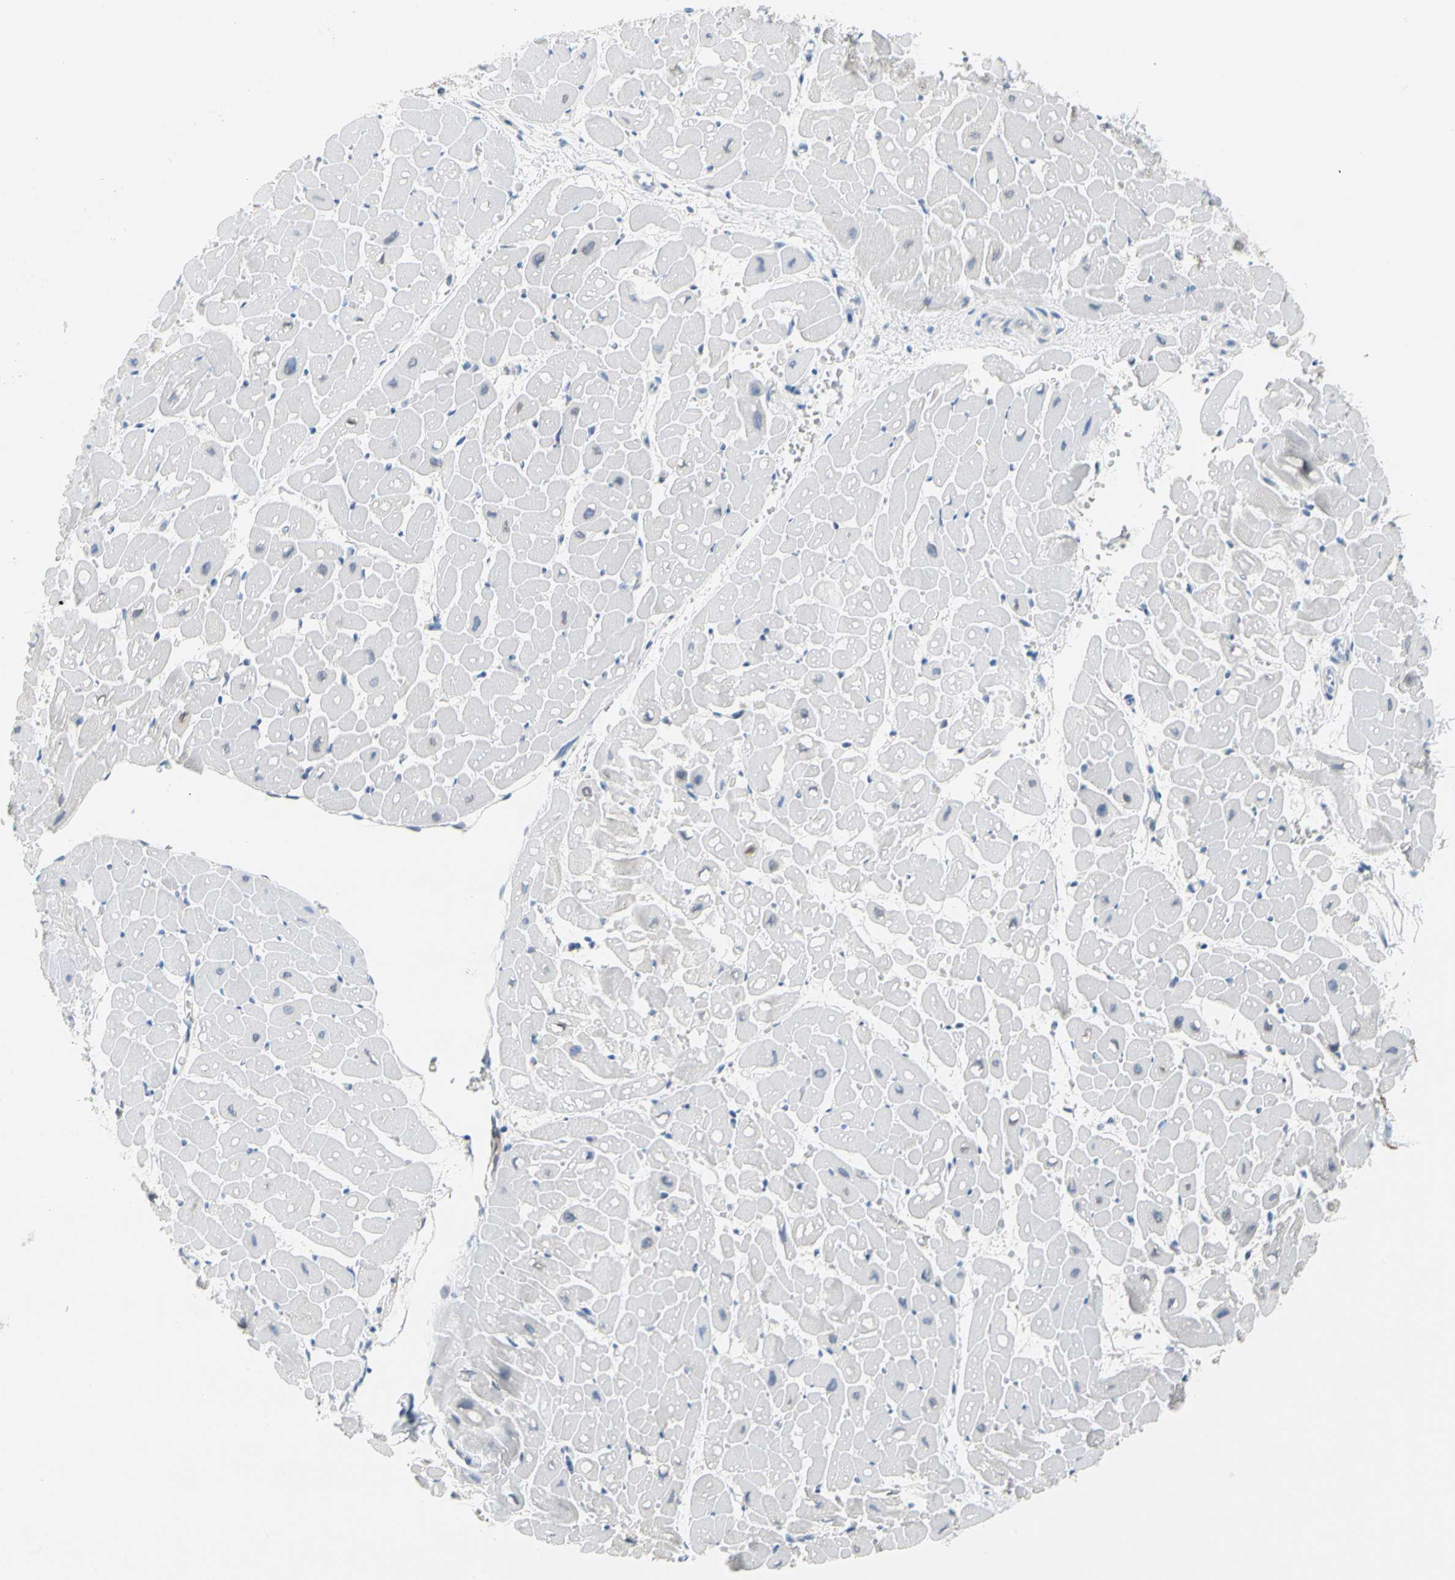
{"staining": {"intensity": "negative", "quantity": "none", "location": "none"}, "tissue": "heart muscle", "cell_type": "Cardiomyocytes", "image_type": "normal", "snomed": [{"axis": "morphology", "description": "Normal tissue, NOS"}, {"axis": "topography", "description": "Heart"}], "caption": "Cardiomyocytes are negative for brown protein staining in normal heart muscle. (DAB (3,3'-diaminobenzidine) IHC visualized using brightfield microscopy, high magnification).", "gene": "PDPN", "patient": {"sex": "male", "age": 45}}